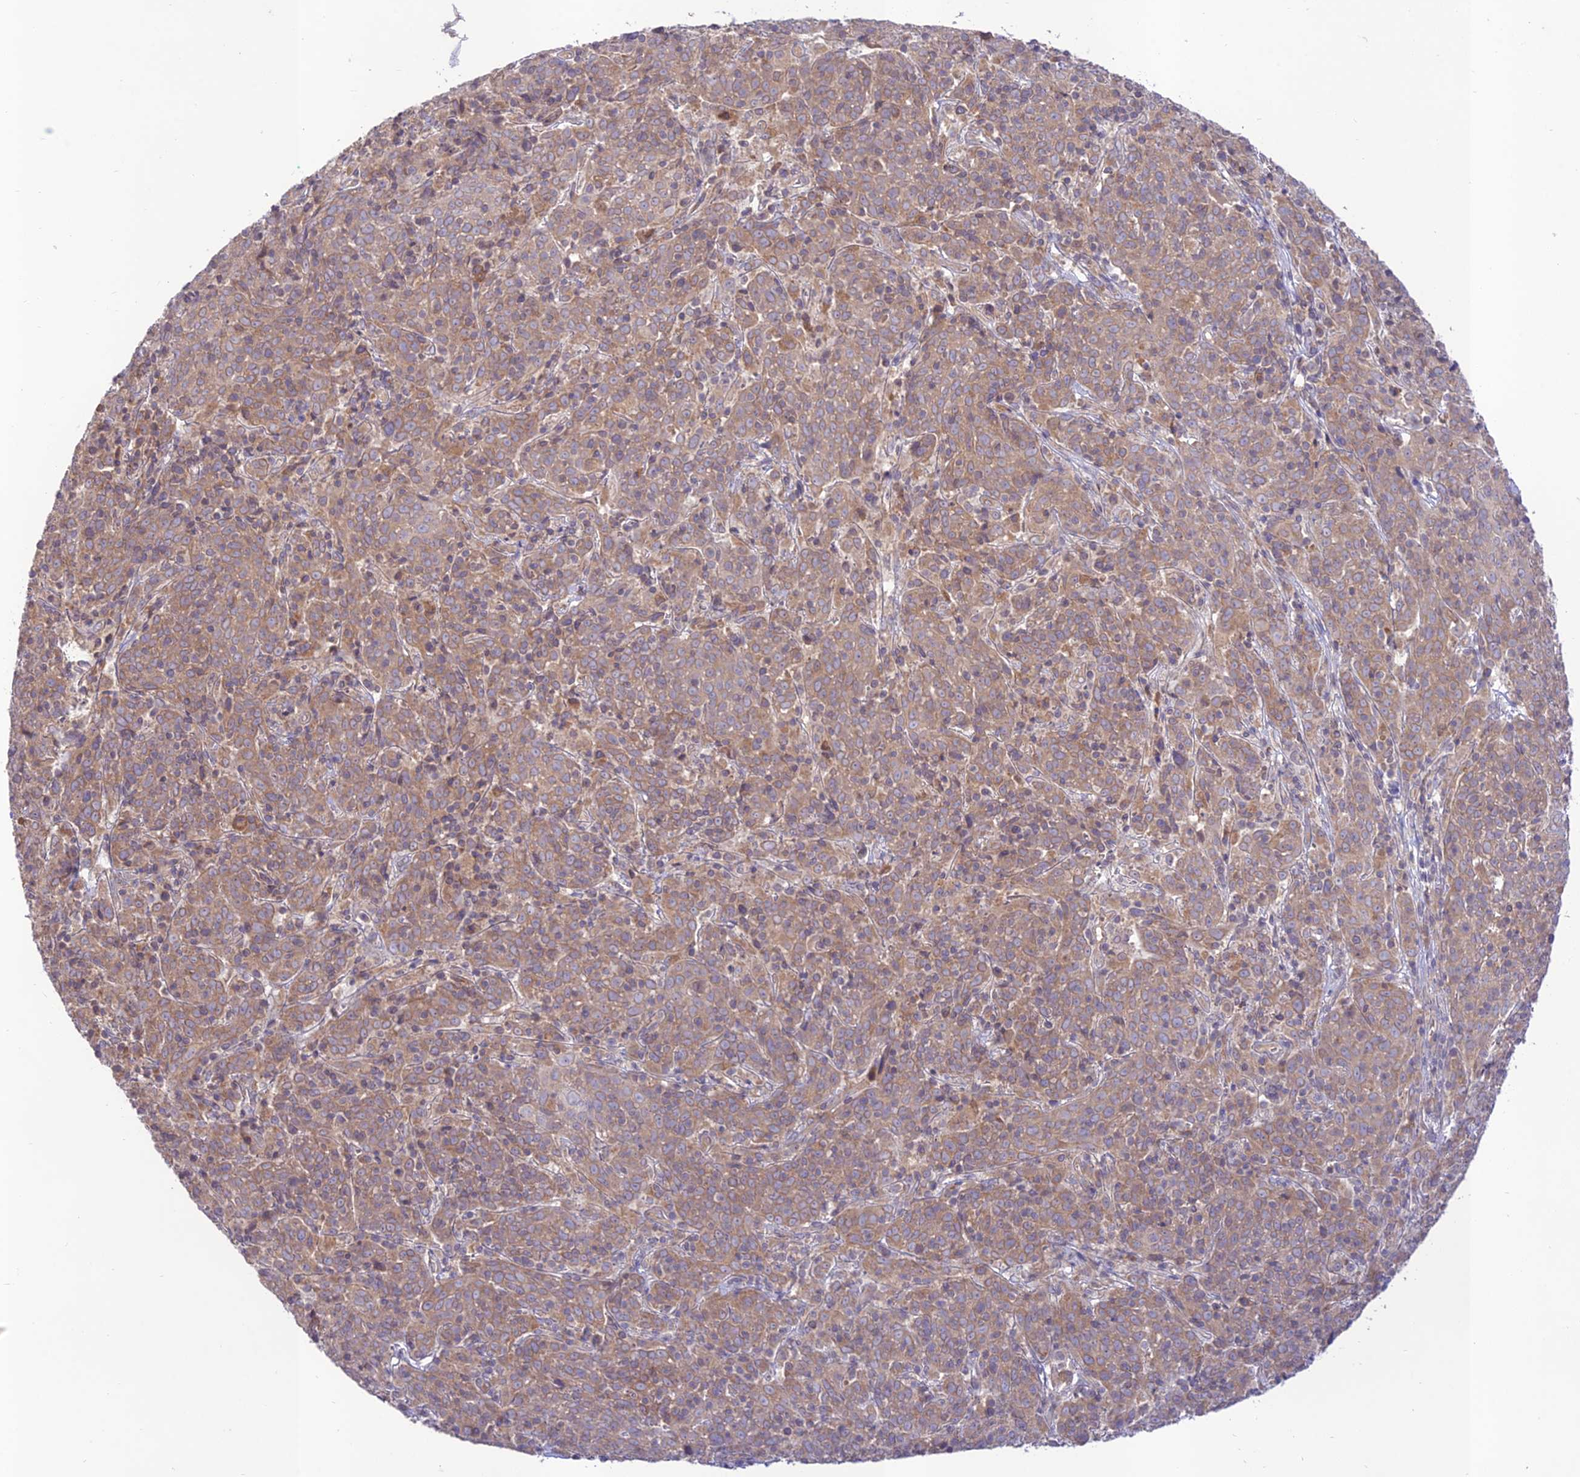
{"staining": {"intensity": "weak", "quantity": ">75%", "location": "cytoplasmic/membranous"}, "tissue": "cervical cancer", "cell_type": "Tumor cells", "image_type": "cancer", "snomed": [{"axis": "morphology", "description": "Squamous cell carcinoma, NOS"}, {"axis": "topography", "description": "Cervix"}], "caption": "This photomicrograph exhibits squamous cell carcinoma (cervical) stained with IHC to label a protein in brown. The cytoplasmic/membranous of tumor cells show weak positivity for the protein. Nuclei are counter-stained blue.", "gene": "TMEM259", "patient": {"sex": "female", "age": 67}}